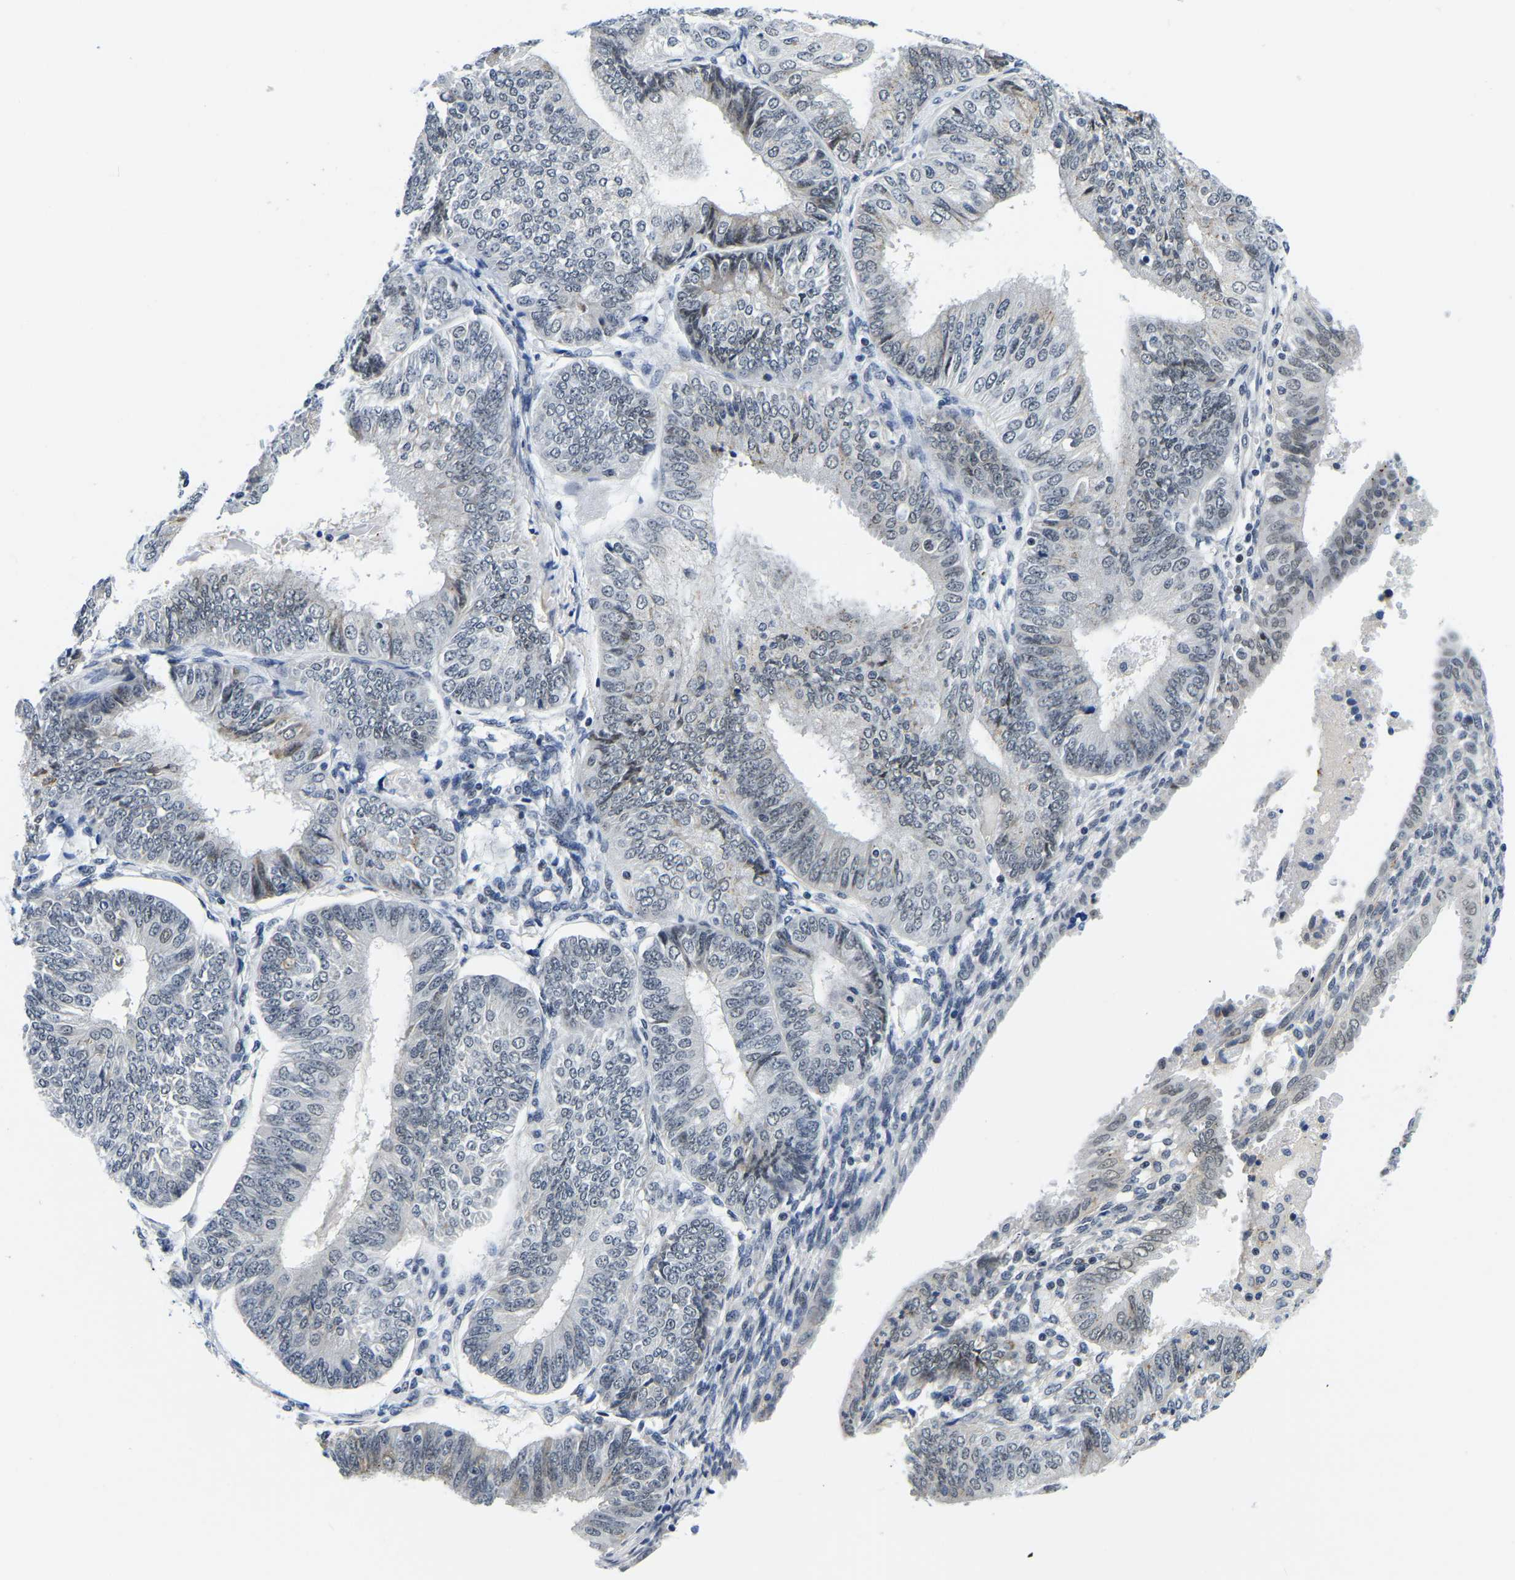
{"staining": {"intensity": "weak", "quantity": "<25%", "location": "nuclear"}, "tissue": "endometrial cancer", "cell_type": "Tumor cells", "image_type": "cancer", "snomed": [{"axis": "morphology", "description": "Adenocarcinoma, NOS"}, {"axis": "topography", "description": "Endometrium"}], "caption": "Tumor cells show no significant staining in endometrial adenocarcinoma. (DAB (3,3'-diaminobenzidine) IHC with hematoxylin counter stain).", "gene": "POLDIP3", "patient": {"sex": "female", "age": 58}}